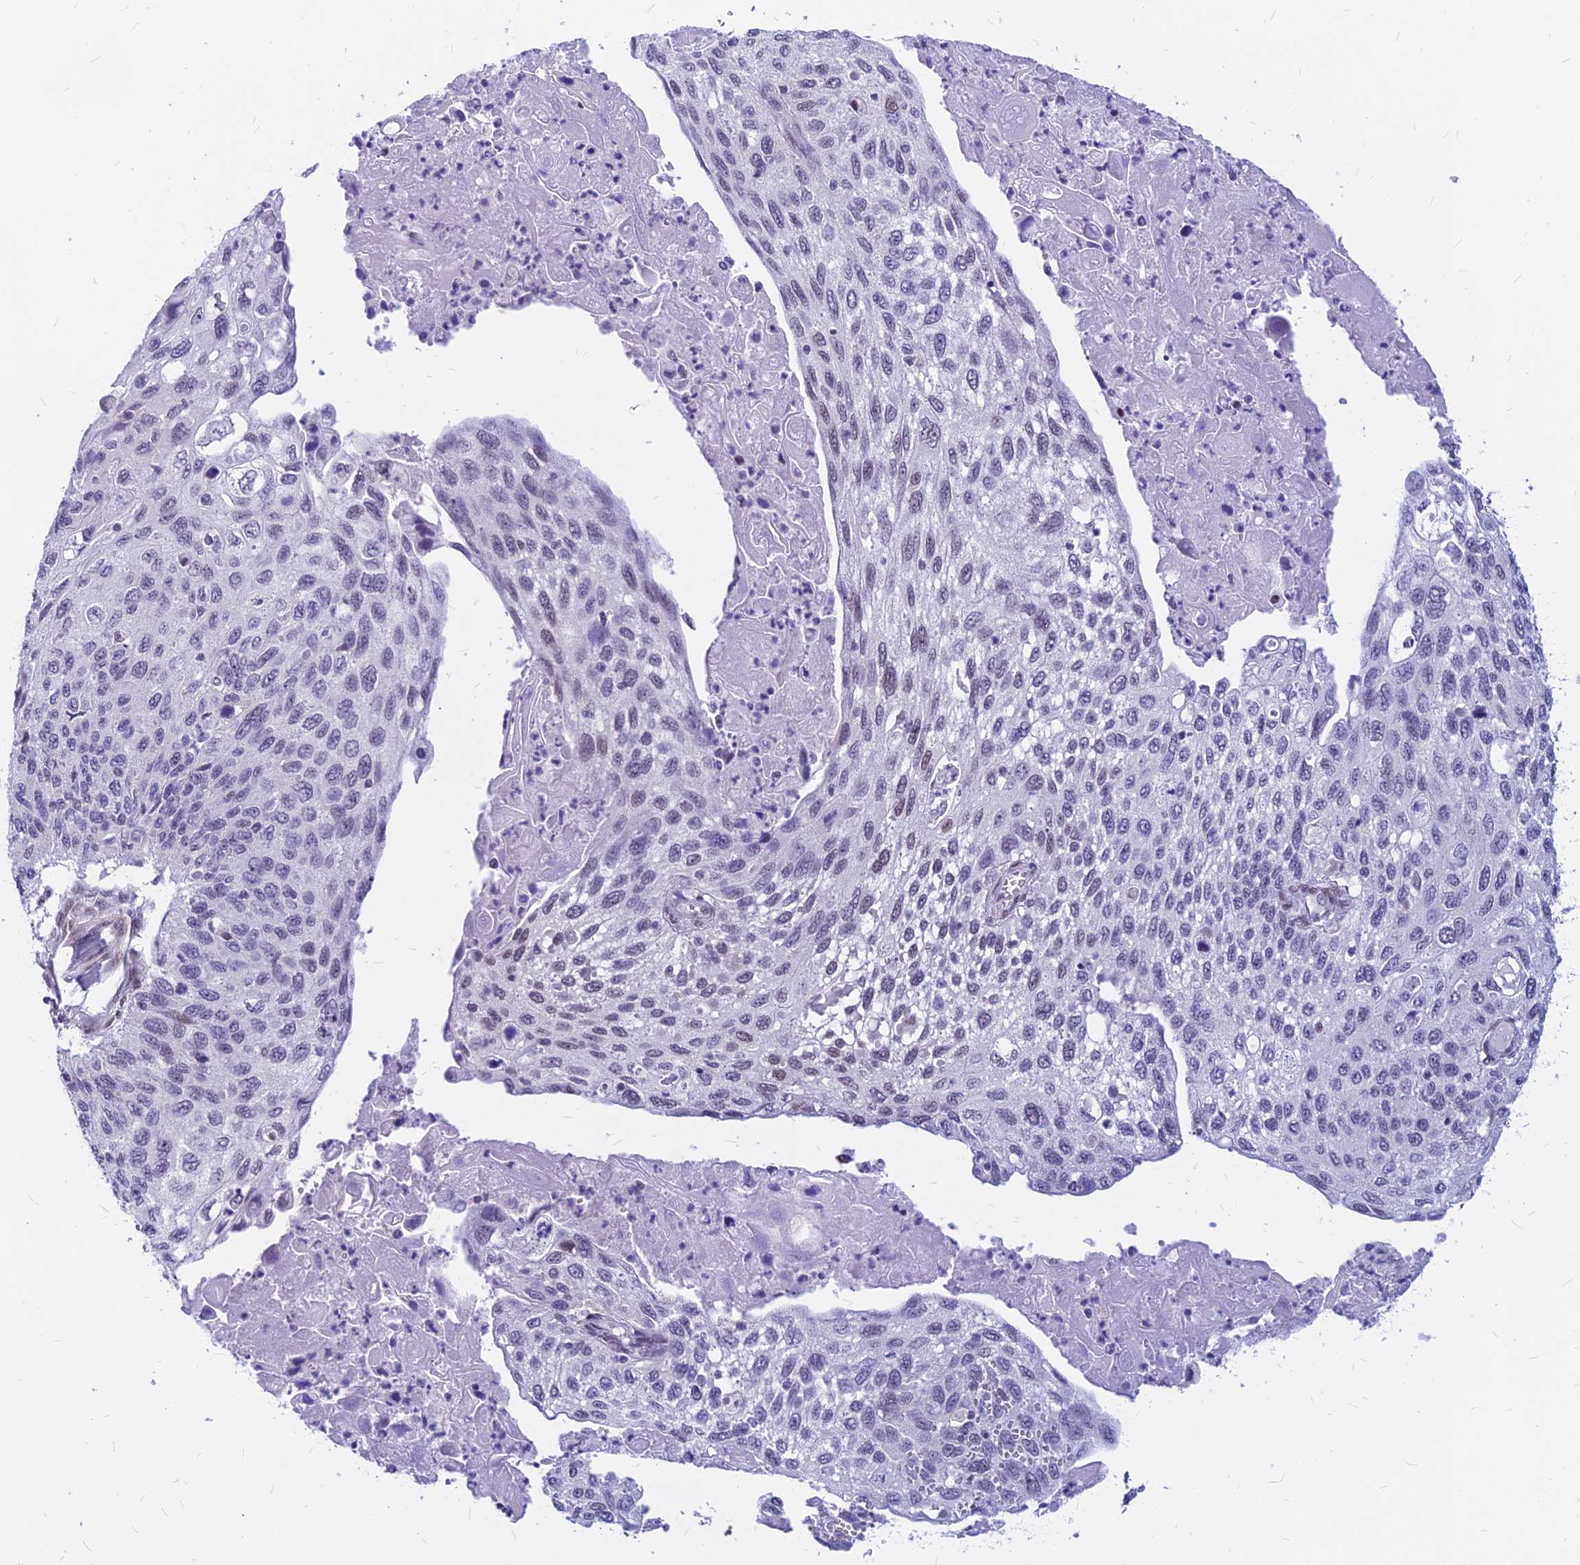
{"staining": {"intensity": "negative", "quantity": "none", "location": "none"}, "tissue": "cervical cancer", "cell_type": "Tumor cells", "image_type": "cancer", "snomed": [{"axis": "morphology", "description": "Squamous cell carcinoma, NOS"}, {"axis": "topography", "description": "Cervix"}], "caption": "Human squamous cell carcinoma (cervical) stained for a protein using IHC reveals no positivity in tumor cells.", "gene": "KCTD13", "patient": {"sex": "female", "age": 70}}